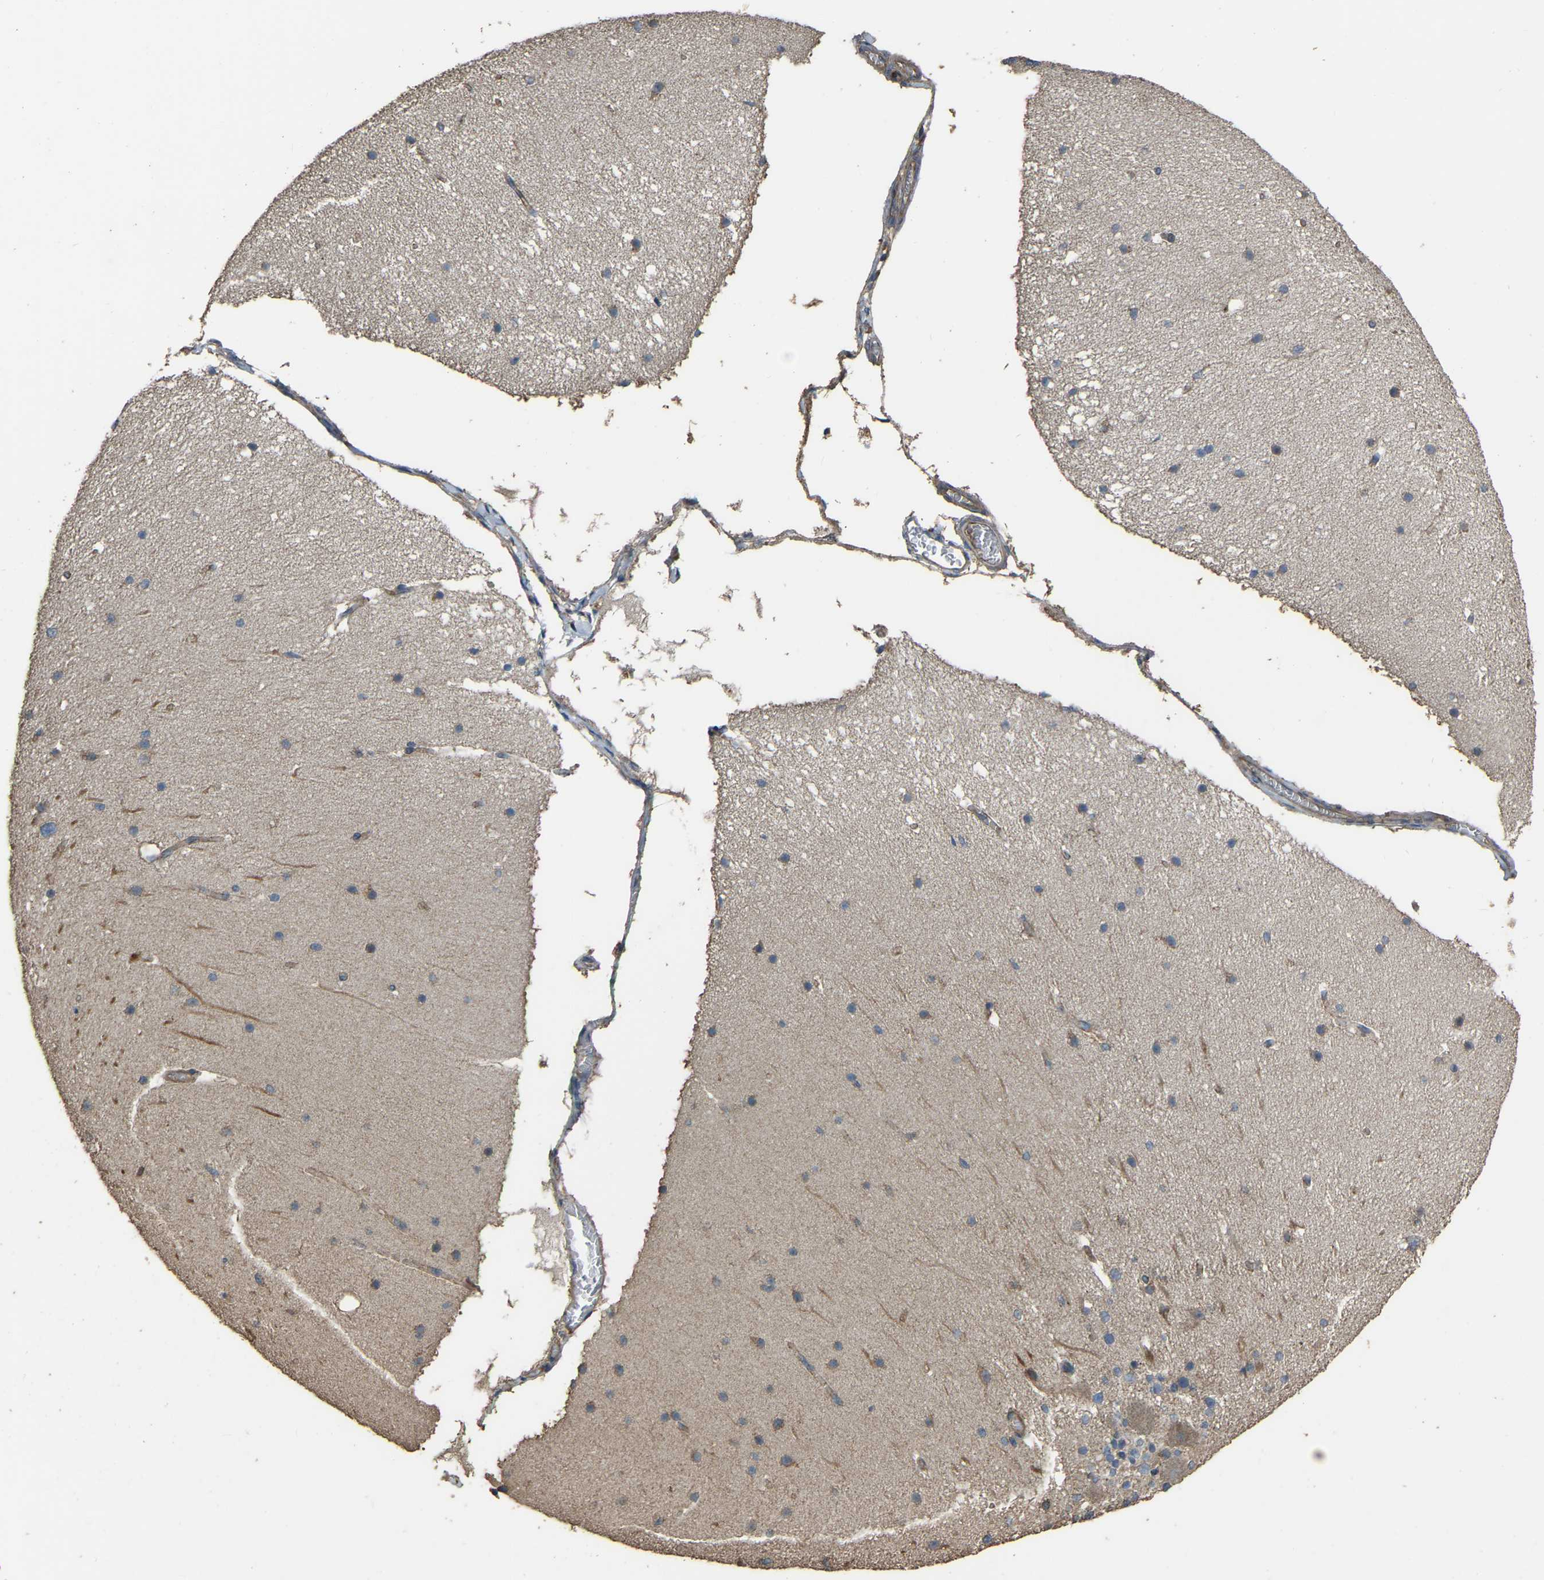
{"staining": {"intensity": "weak", "quantity": "25%-75%", "location": "cytoplasmic/membranous"}, "tissue": "cerebellum", "cell_type": "Cells in granular layer", "image_type": "normal", "snomed": [{"axis": "morphology", "description": "Normal tissue, NOS"}, {"axis": "topography", "description": "Cerebellum"}], "caption": "High-magnification brightfield microscopy of normal cerebellum stained with DAB (brown) and counterstained with hematoxylin (blue). cells in granular layer exhibit weak cytoplasmic/membranous expression is identified in approximately25%-75% of cells. (Stains: DAB in brown, nuclei in blue, Microscopy: brightfield microscopy at high magnification).", "gene": "SLC4A2", "patient": {"sex": "female", "age": 19}}